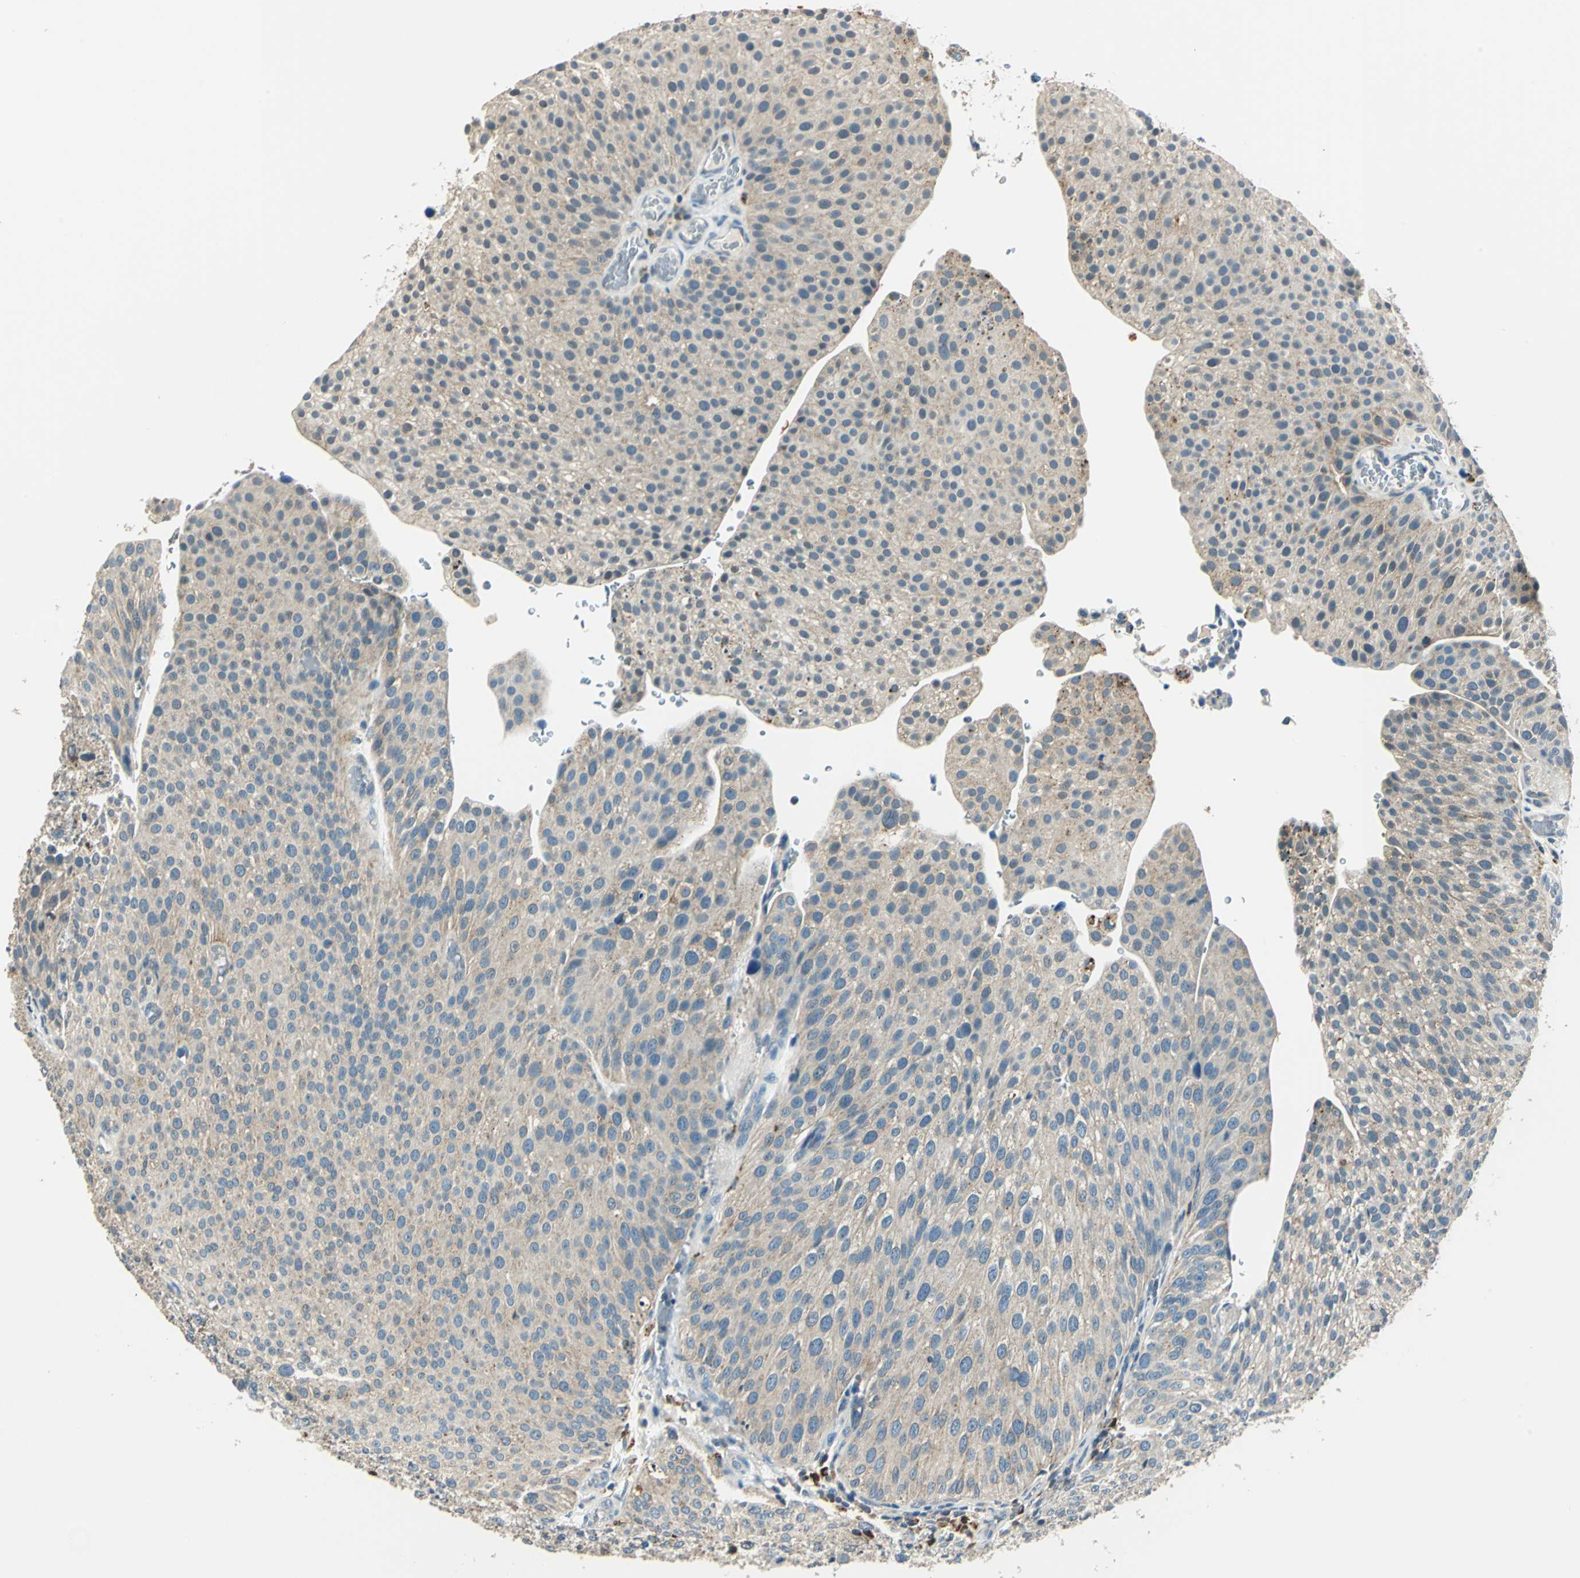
{"staining": {"intensity": "weak", "quantity": "25%-75%", "location": "cytoplasmic/membranous"}, "tissue": "urothelial cancer", "cell_type": "Tumor cells", "image_type": "cancer", "snomed": [{"axis": "morphology", "description": "Urothelial carcinoma, Low grade"}, {"axis": "topography", "description": "Smooth muscle"}, {"axis": "topography", "description": "Urinary bladder"}], "caption": "Urothelial carcinoma (low-grade) tissue shows weak cytoplasmic/membranous positivity in approximately 25%-75% of tumor cells", "gene": "NIT1", "patient": {"sex": "male", "age": 60}}